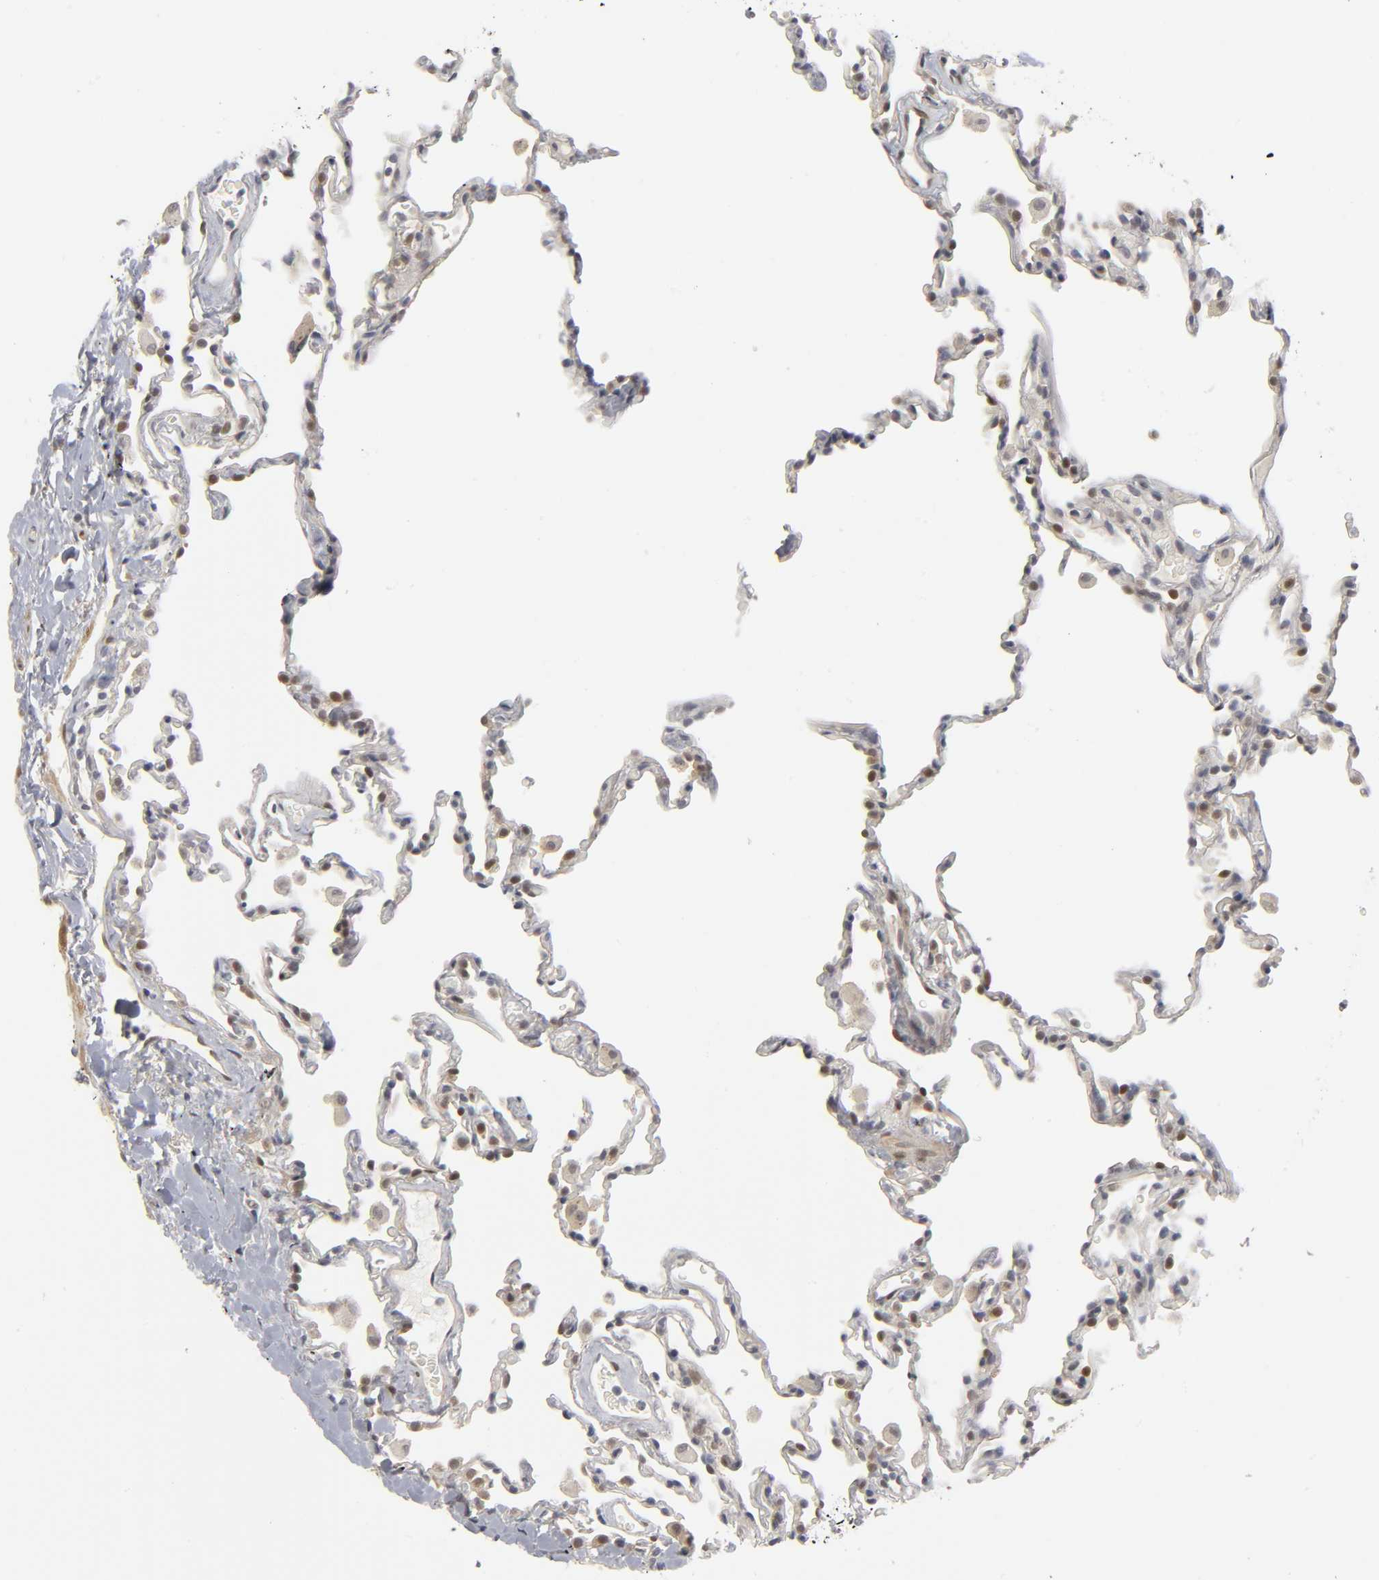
{"staining": {"intensity": "negative", "quantity": "none", "location": "none"}, "tissue": "lung", "cell_type": "Alveolar cells", "image_type": "normal", "snomed": [{"axis": "morphology", "description": "Normal tissue, NOS"}, {"axis": "morphology", "description": "Soft tissue tumor metastatic"}, {"axis": "topography", "description": "Lung"}], "caption": "The immunohistochemistry photomicrograph has no significant staining in alveolar cells of lung.", "gene": "PDLIM3", "patient": {"sex": "male", "age": 59}}